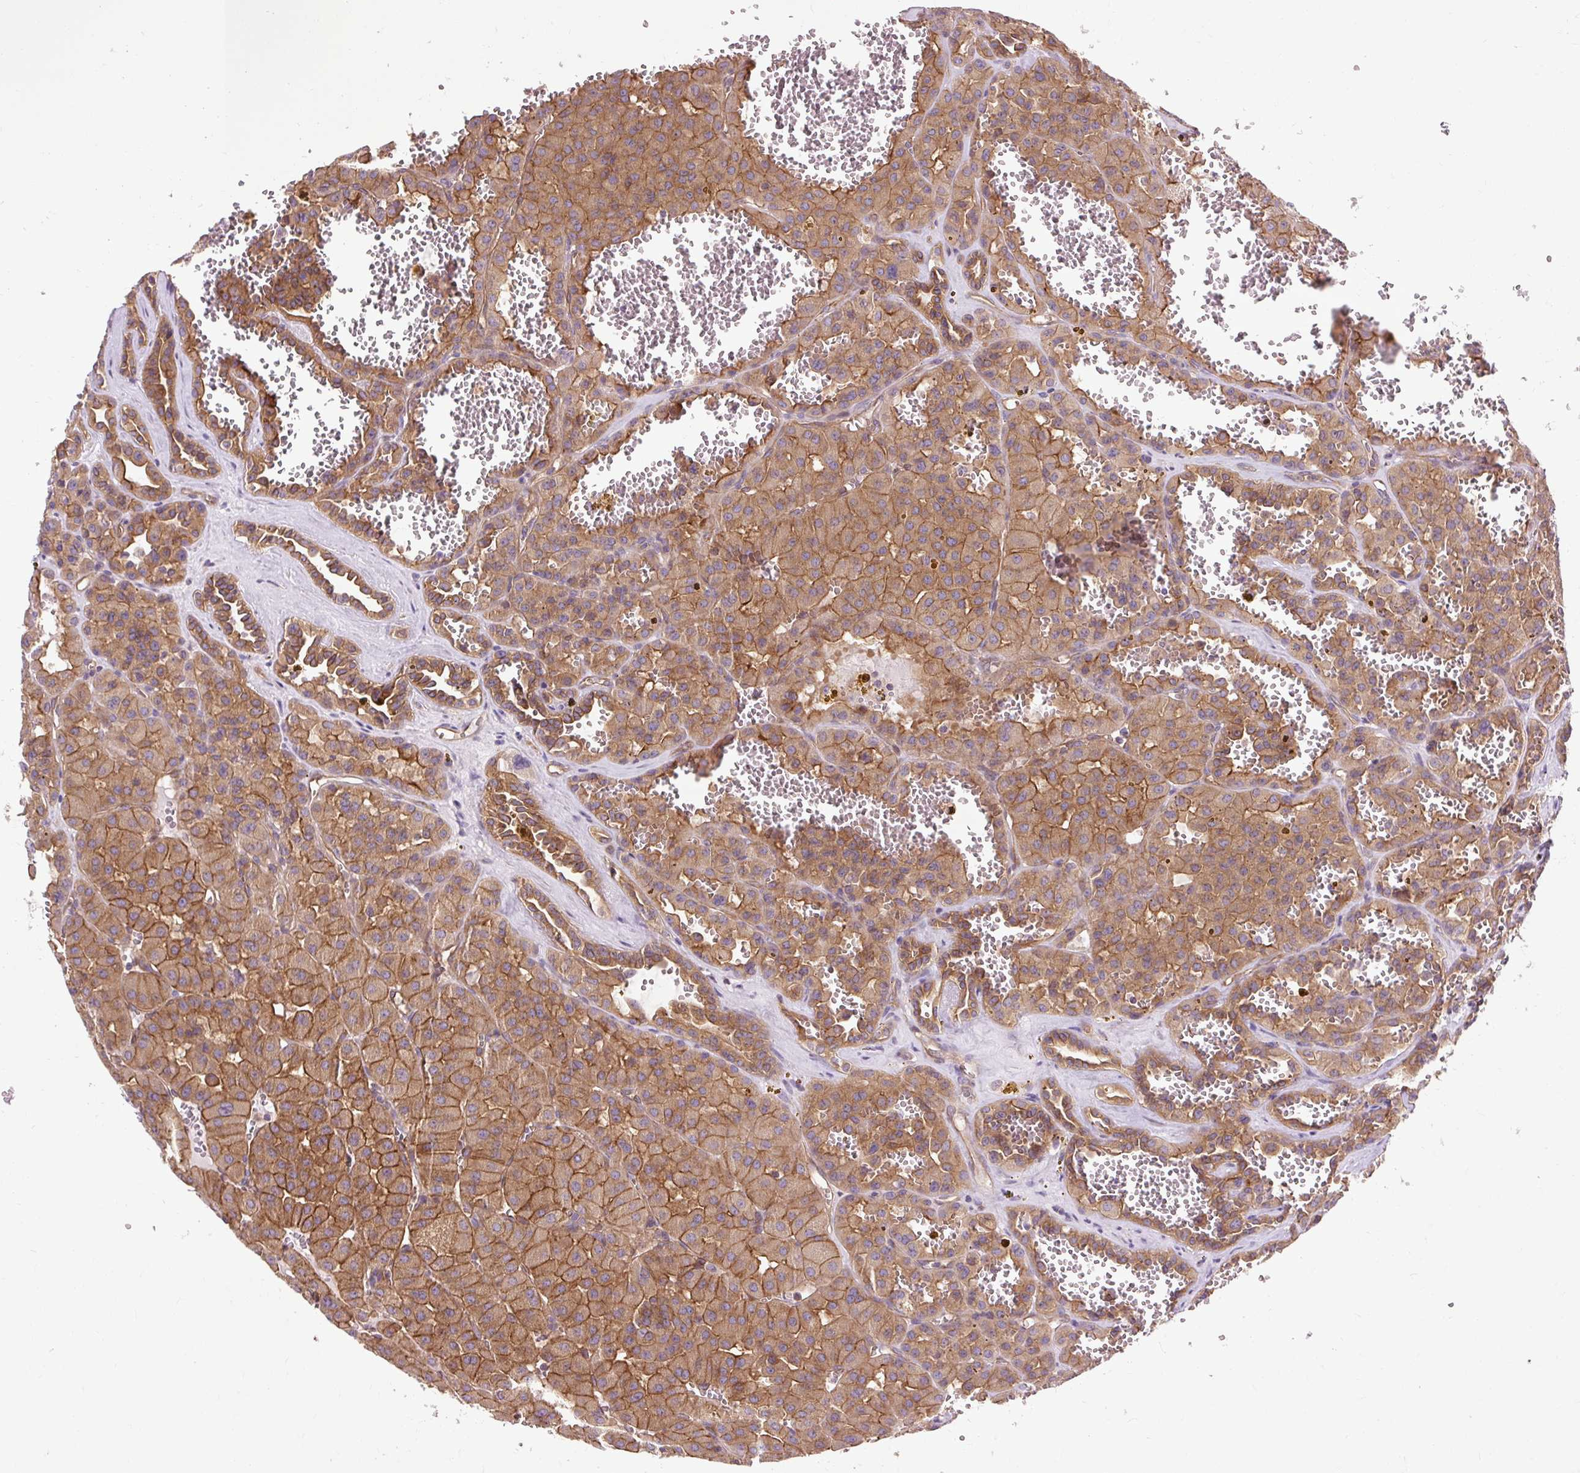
{"staining": {"intensity": "moderate", "quantity": ">75%", "location": "cytoplasmic/membranous"}, "tissue": "renal cancer", "cell_type": "Tumor cells", "image_type": "cancer", "snomed": [{"axis": "morphology", "description": "Carcinoma, NOS"}, {"axis": "topography", "description": "Kidney"}], "caption": "Renal cancer was stained to show a protein in brown. There is medium levels of moderate cytoplasmic/membranous expression in about >75% of tumor cells.", "gene": "CCDC93", "patient": {"sex": "female", "age": 75}}